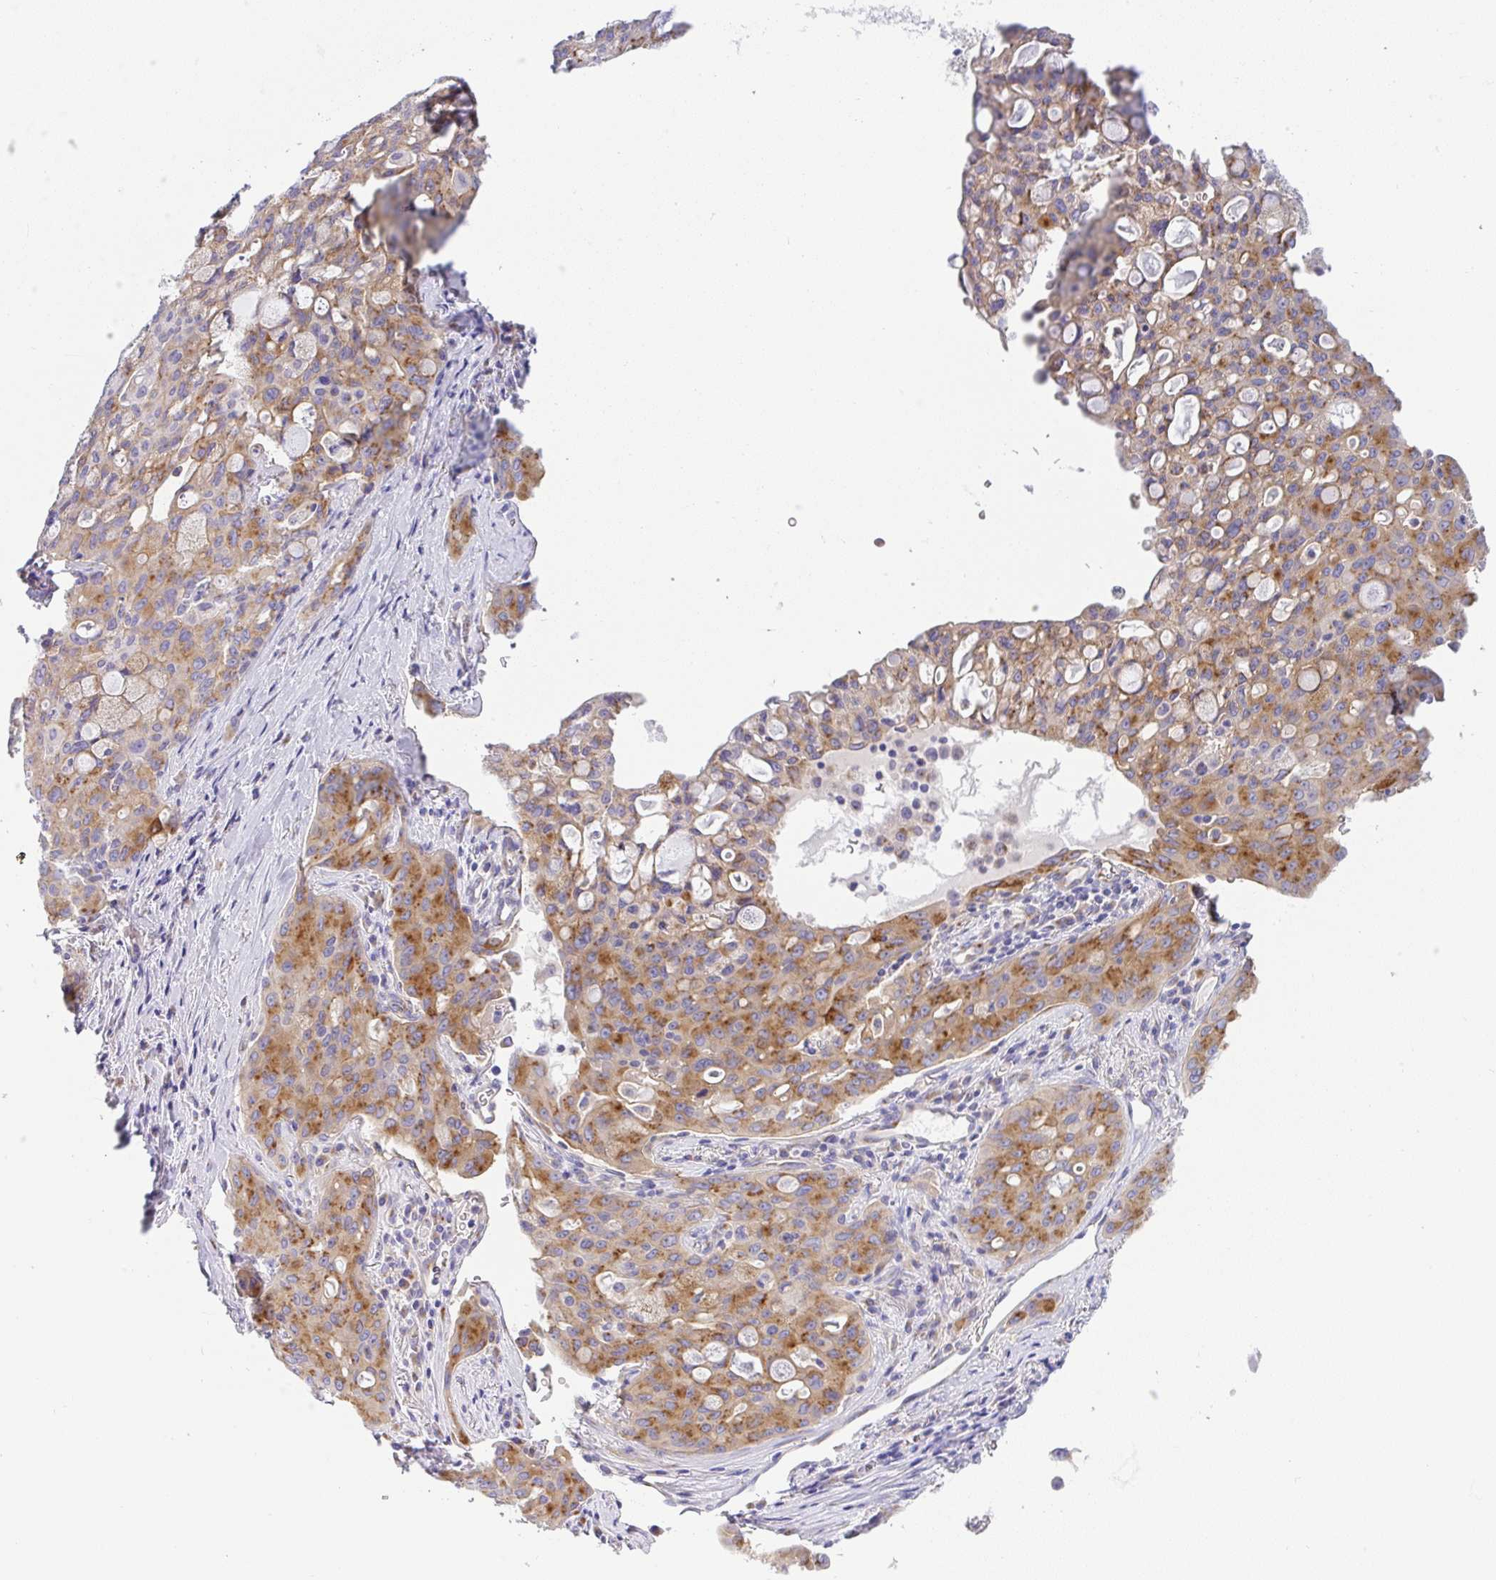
{"staining": {"intensity": "moderate", "quantity": ">75%", "location": "cytoplasmic/membranous"}, "tissue": "lung cancer", "cell_type": "Tumor cells", "image_type": "cancer", "snomed": [{"axis": "morphology", "description": "Adenocarcinoma, NOS"}, {"axis": "topography", "description": "Lung"}], "caption": "Human adenocarcinoma (lung) stained with a brown dye displays moderate cytoplasmic/membranous positive staining in approximately >75% of tumor cells.", "gene": "FAM177A1", "patient": {"sex": "female", "age": 44}}